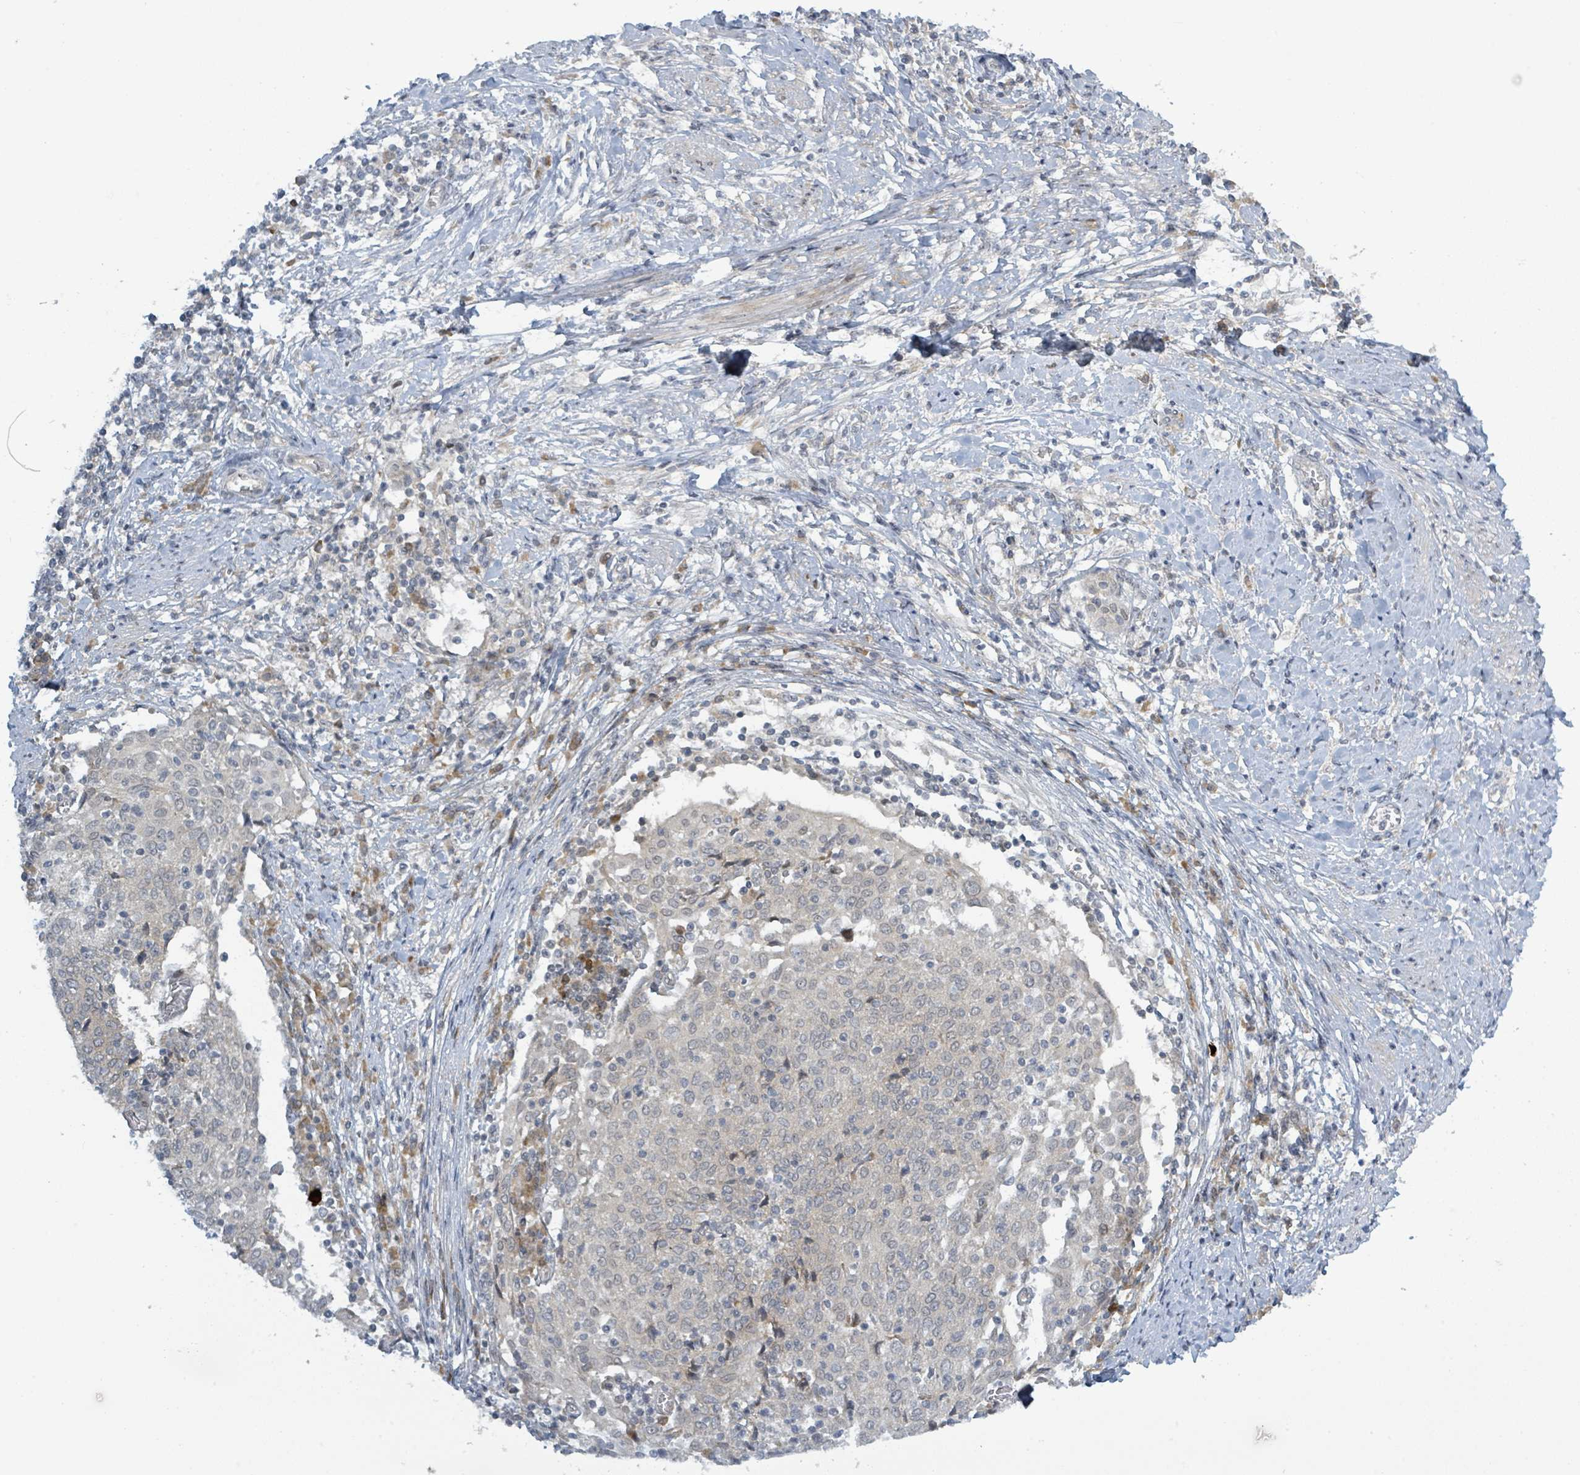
{"staining": {"intensity": "negative", "quantity": "none", "location": "none"}, "tissue": "cervical cancer", "cell_type": "Tumor cells", "image_type": "cancer", "snomed": [{"axis": "morphology", "description": "Squamous cell carcinoma, NOS"}, {"axis": "topography", "description": "Cervix"}], "caption": "Immunohistochemistry (IHC) histopathology image of neoplastic tissue: squamous cell carcinoma (cervical) stained with DAB demonstrates no significant protein positivity in tumor cells.", "gene": "RPL32", "patient": {"sex": "female", "age": 52}}